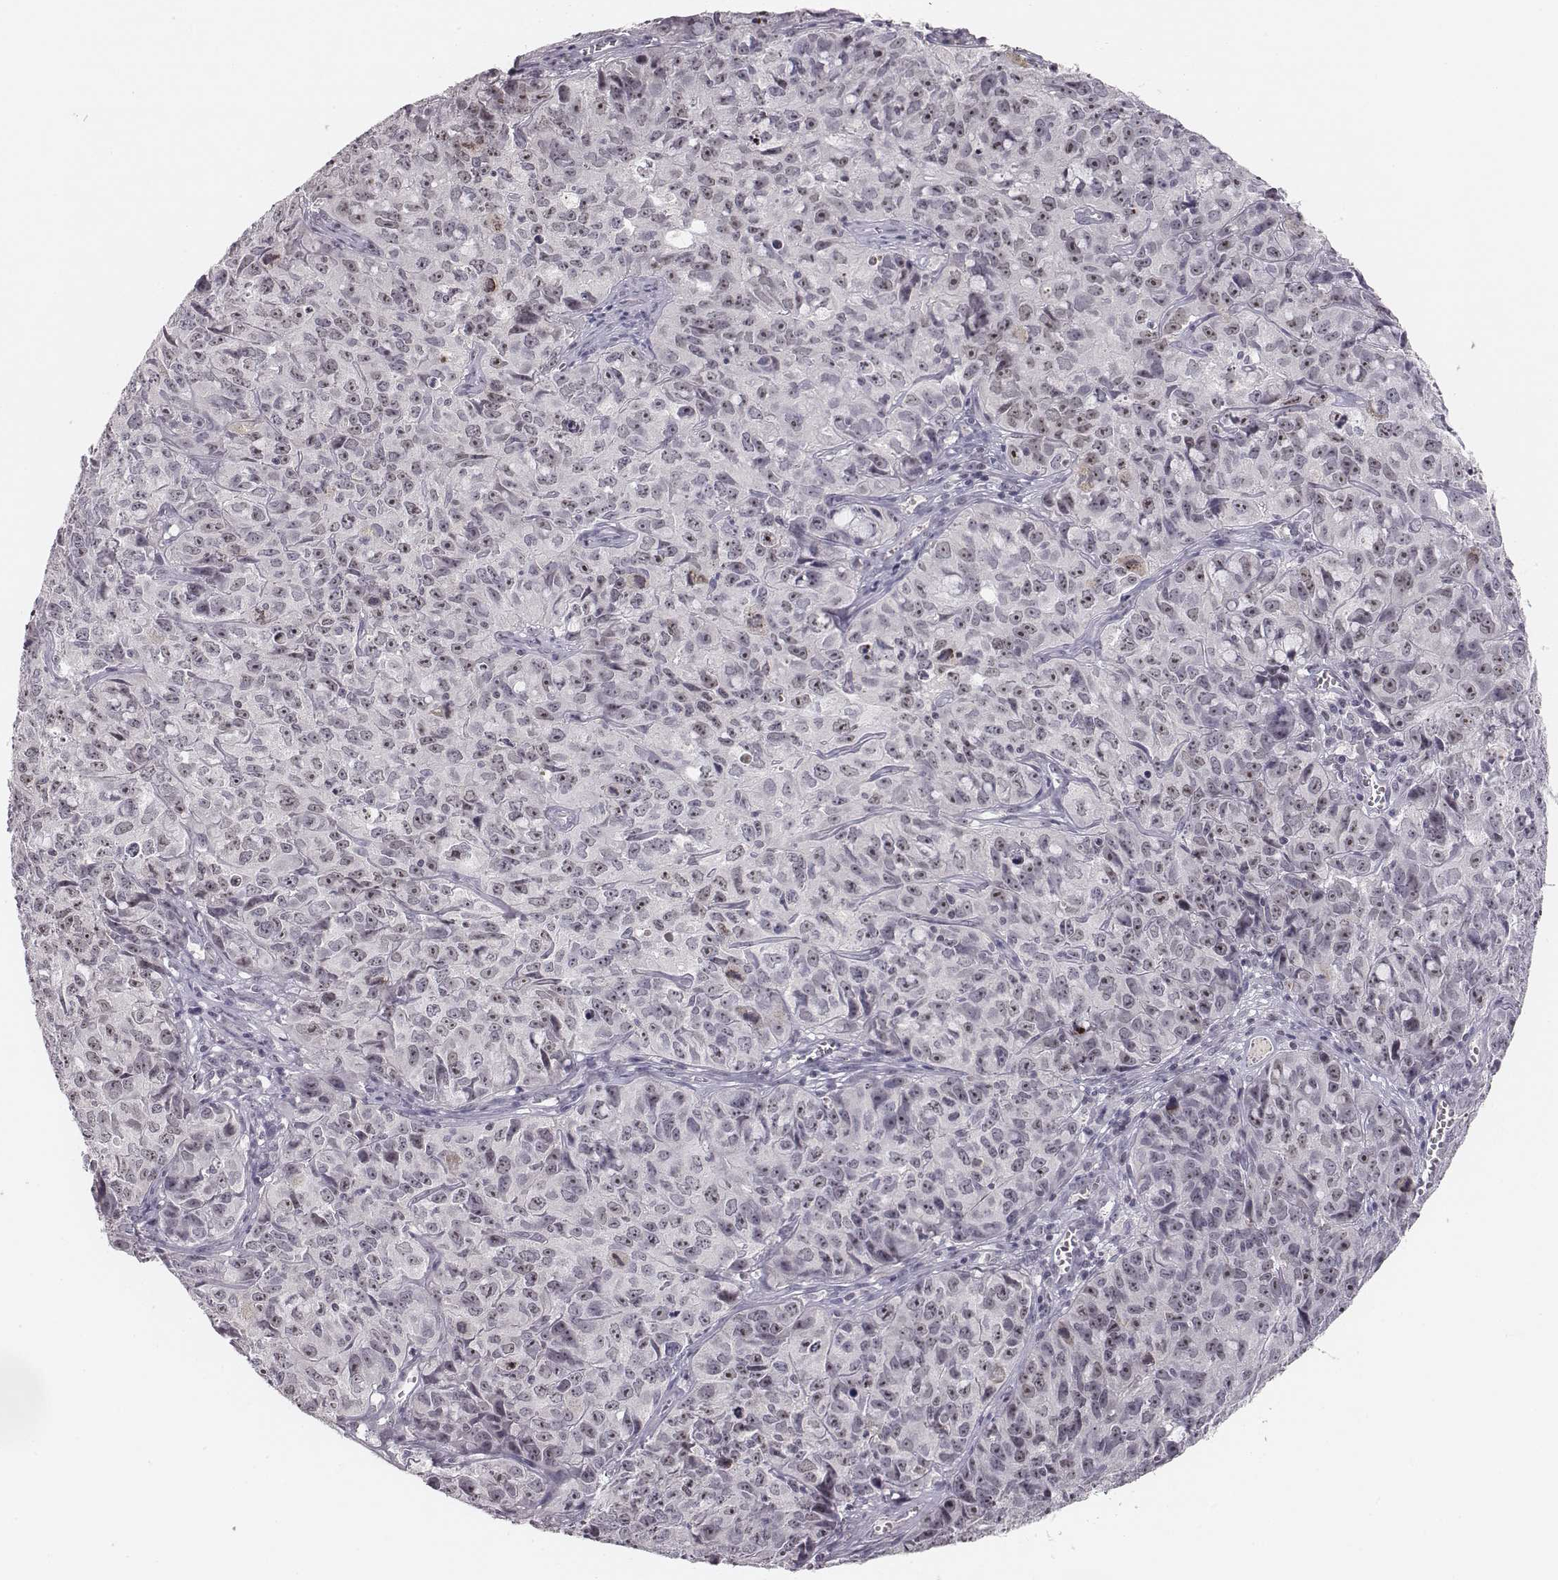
{"staining": {"intensity": "weak", "quantity": "<25%", "location": "nuclear"}, "tissue": "cervical cancer", "cell_type": "Tumor cells", "image_type": "cancer", "snomed": [{"axis": "morphology", "description": "Squamous cell carcinoma, NOS"}, {"axis": "topography", "description": "Cervix"}], "caption": "An image of human cervical cancer is negative for staining in tumor cells.", "gene": "NIFK", "patient": {"sex": "female", "age": 28}}